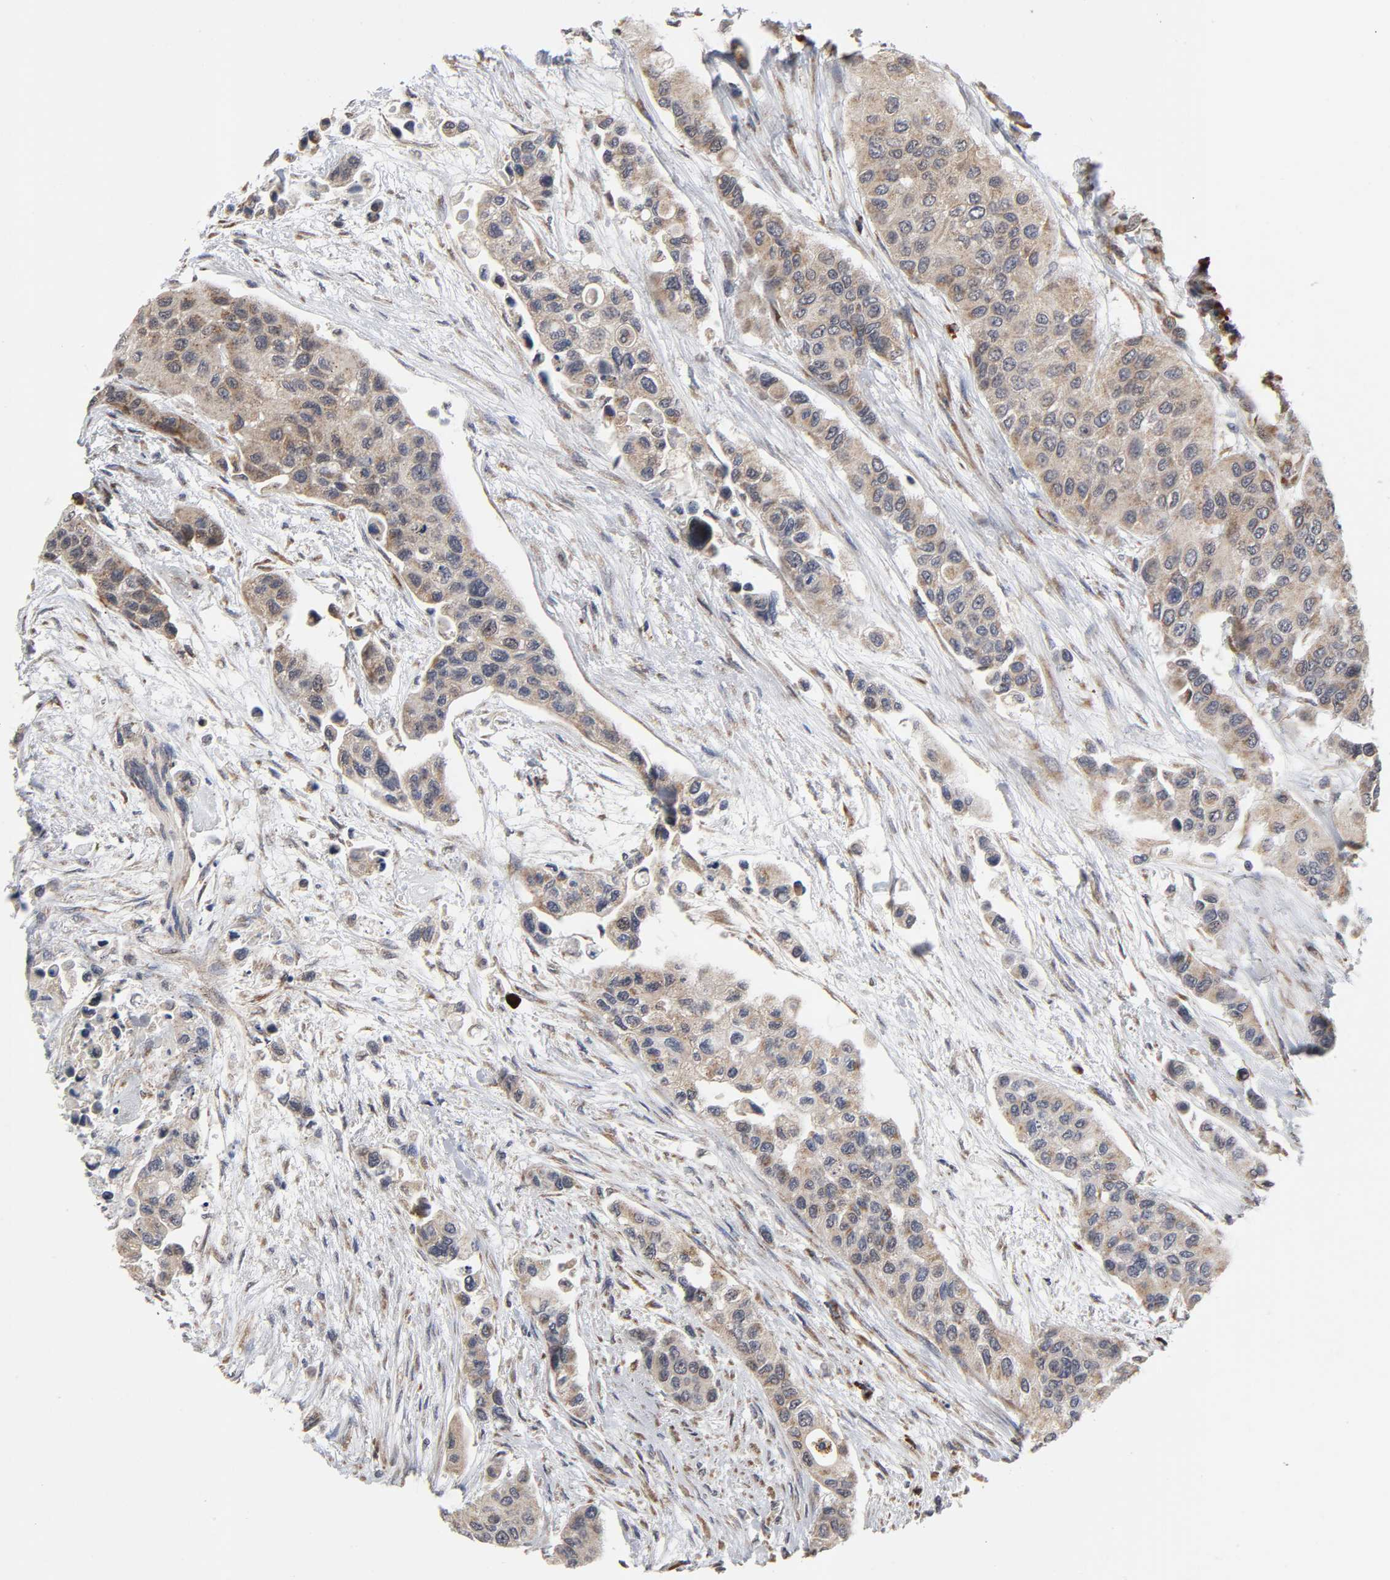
{"staining": {"intensity": "moderate", "quantity": ">75%", "location": "cytoplasmic/membranous"}, "tissue": "urothelial cancer", "cell_type": "Tumor cells", "image_type": "cancer", "snomed": [{"axis": "morphology", "description": "Urothelial carcinoma, High grade"}, {"axis": "topography", "description": "Urinary bladder"}], "caption": "Protein expression analysis of urothelial cancer shows moderate cytoplasmic/membranous positivity in approximately >75% of tumor cells.", "gene": "SLC30A9", "patient": {"sex": "female", "age": 56}}